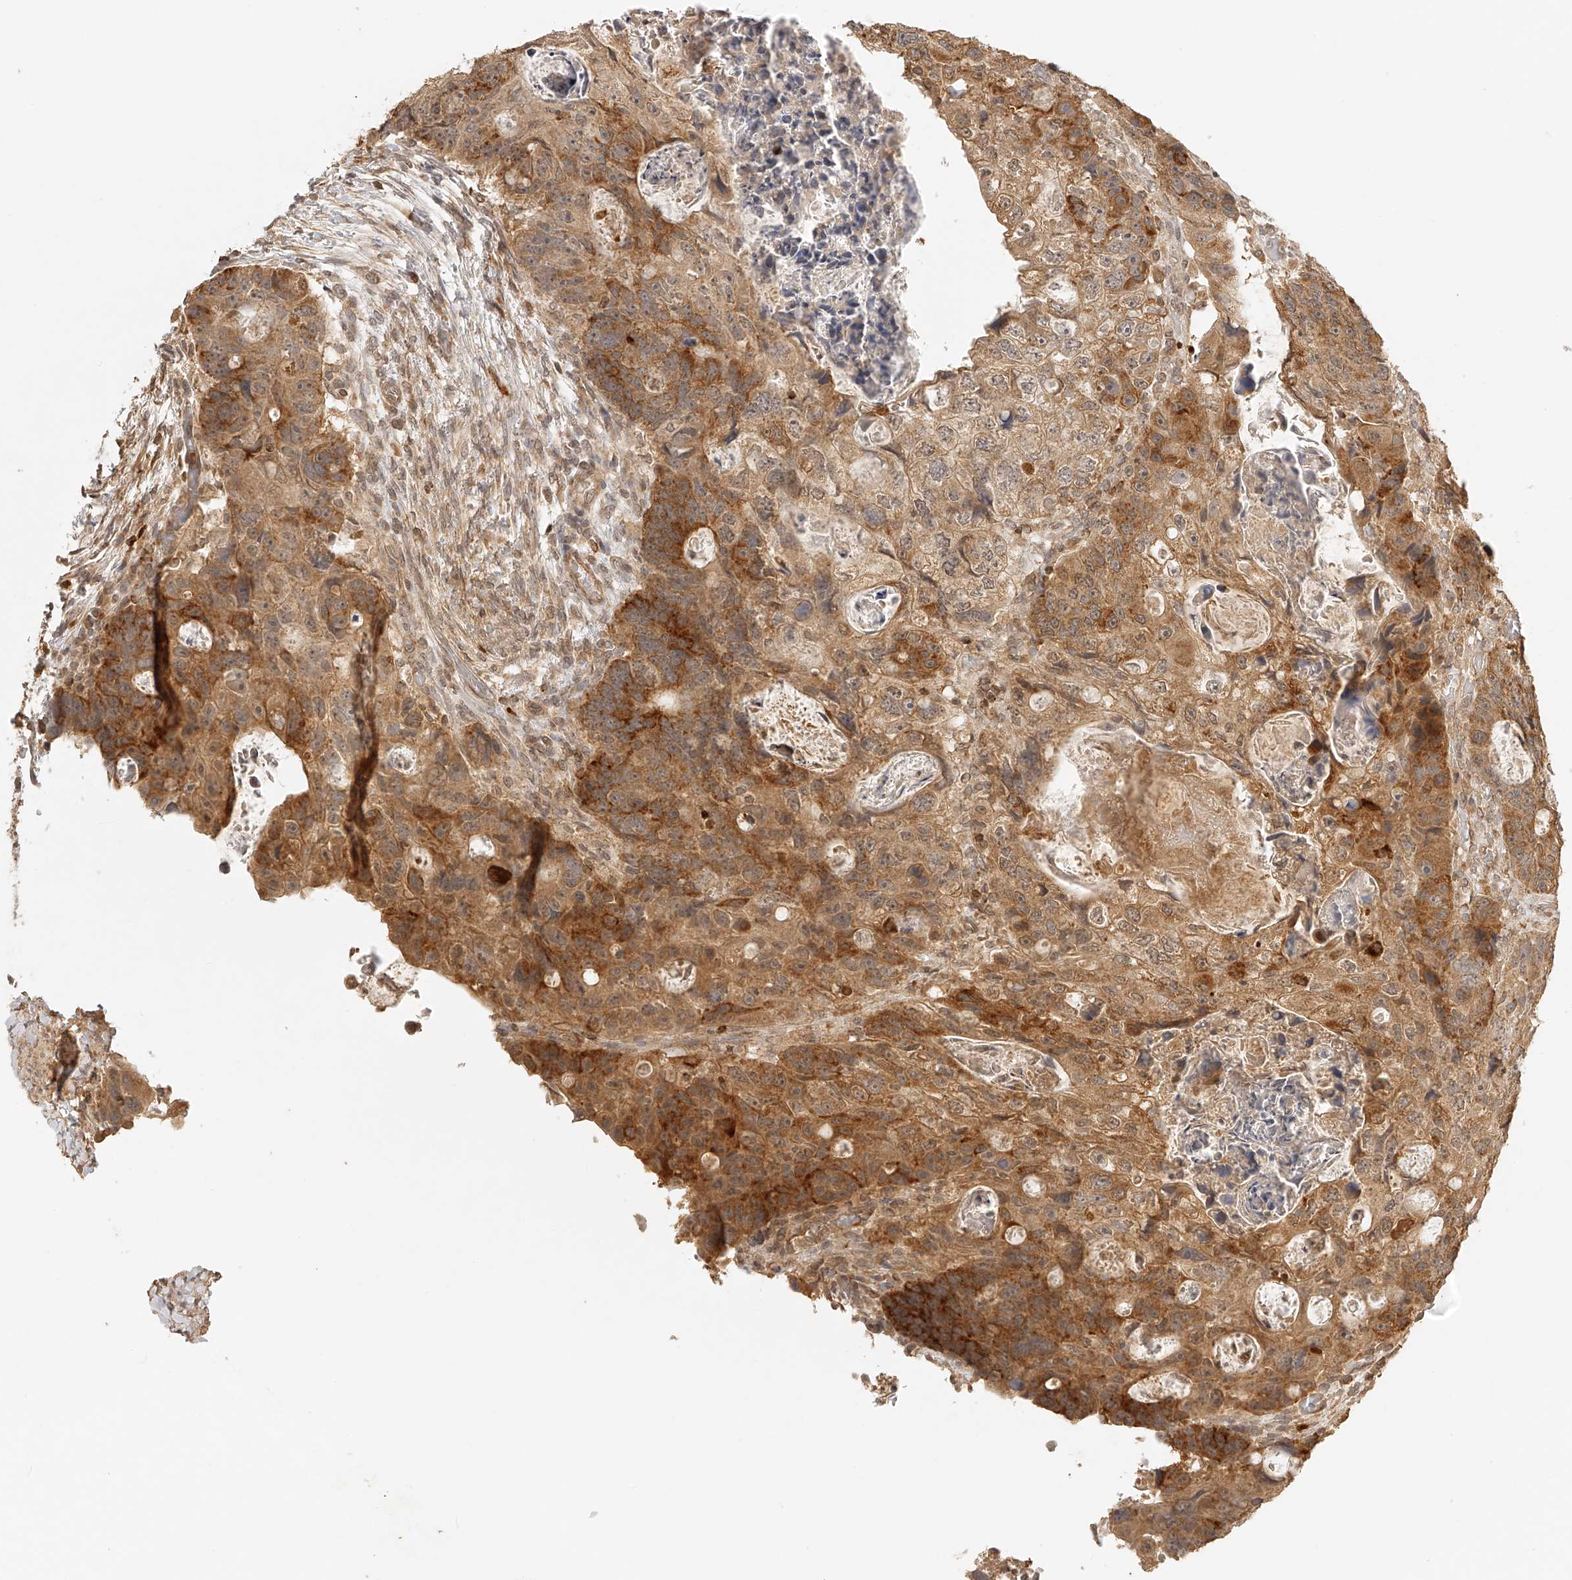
{"staining": {"intensity": "moderate", "quantity": ">75%", "location": "cytoplasmic/membranous"}, "tissue": "colorectal cancer", "cell_type": "Tumor cells", "image_type": "cancer", "snomed": [{"axis": "morphology", "description": "Adenocarcinoma, NOS"}, {"axis": "topography", "description": "Rectum"}], "caption": "The micrograph exhibits immunohistochemical staining of adenocarcinoma (colorectal). There is moderate cytoplasmic/membranous positivity is identified in approximately >75% of tumor cells.", "gene": "BCL2L11", "patient": {"sex": "male", "age": 59}}